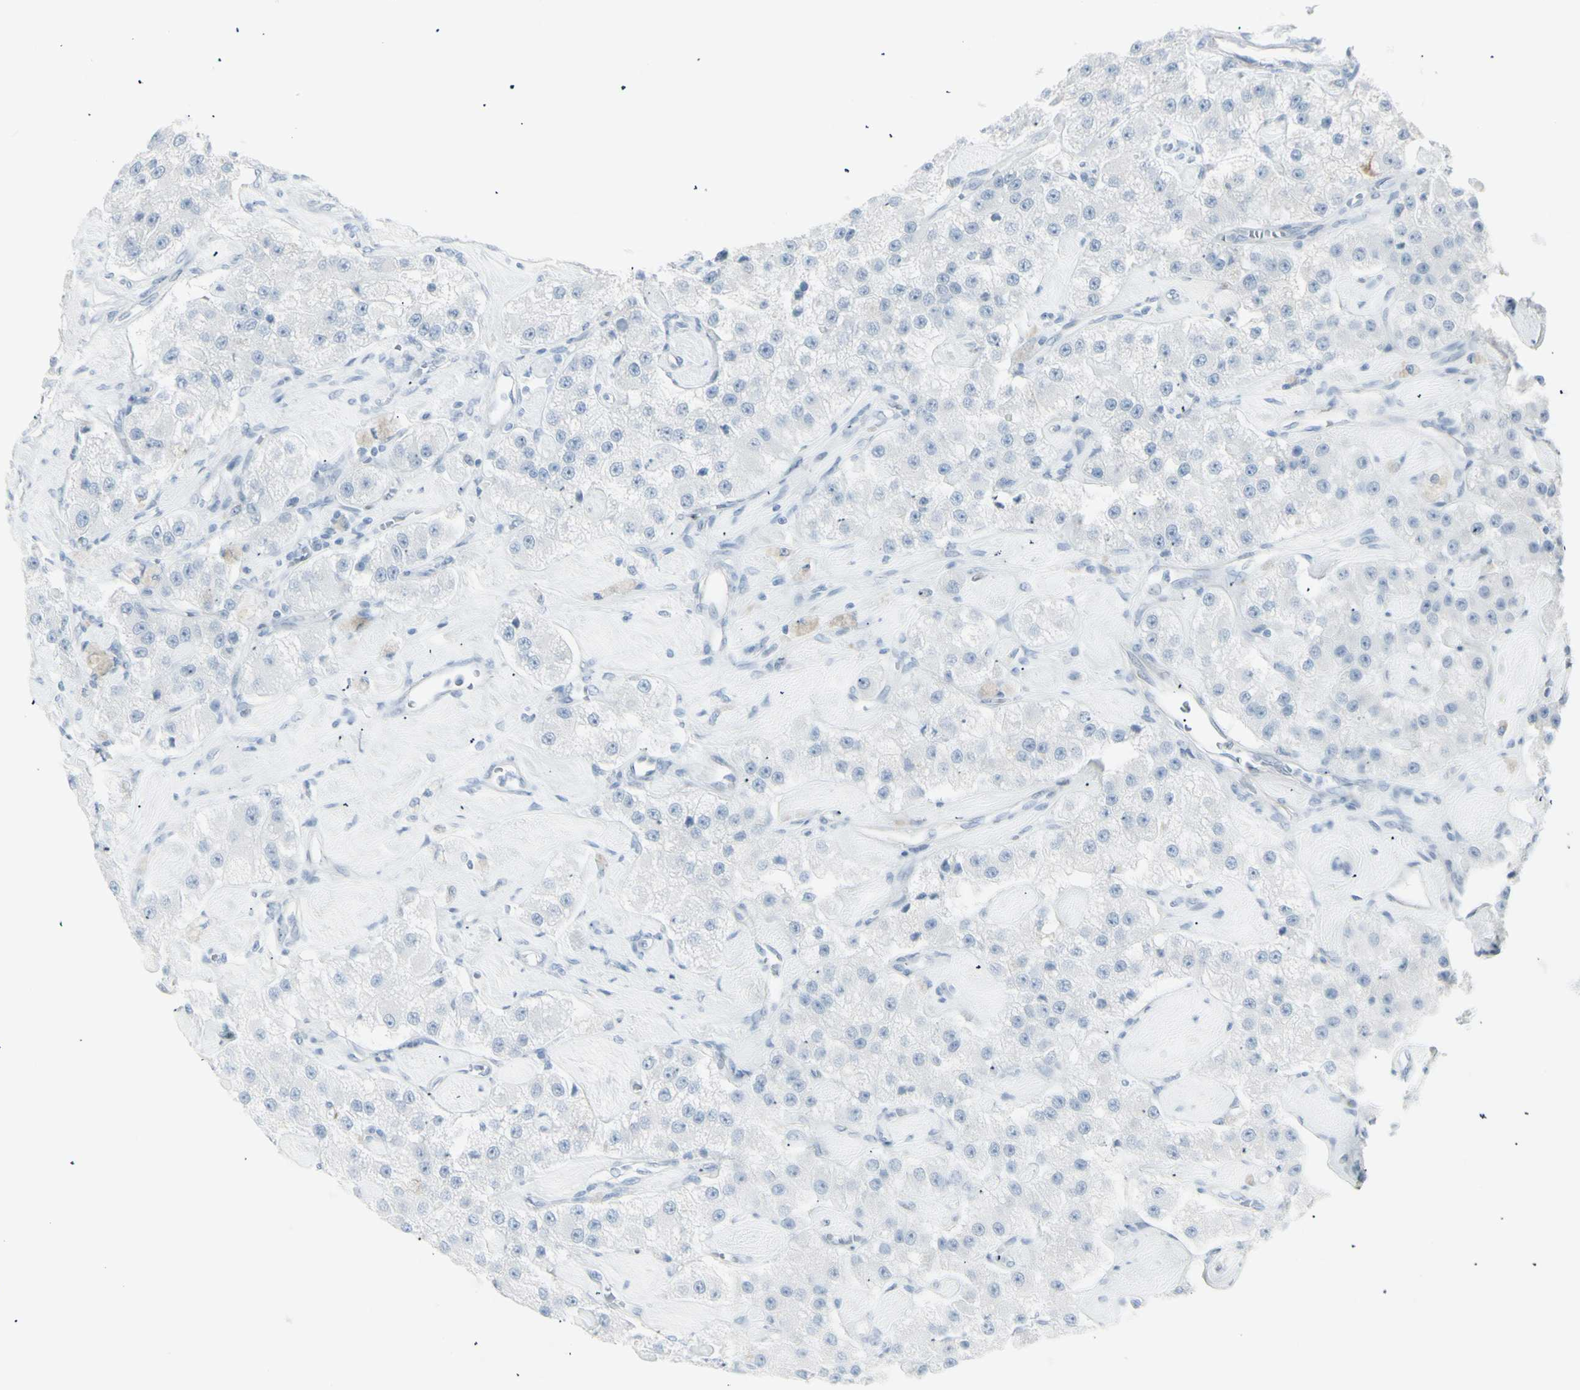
{"staining": {"intensity": "negative", "quantity": "none", "location": "none"}, "tissue": "carcinoid", "cell_type": "Tumor cells", "image_type": "cancer", "snomed": [{"axis": "morphology", "description": "Carcinoid, malignant, NOS"}, {"axis": "topography", "description": "Pancreas"}], "caption": "IHC of carcinoid (malignant) displays no expression in tumor cells.", "gene": "YBX2", "patient": {"sex": "male", "age": 41}}